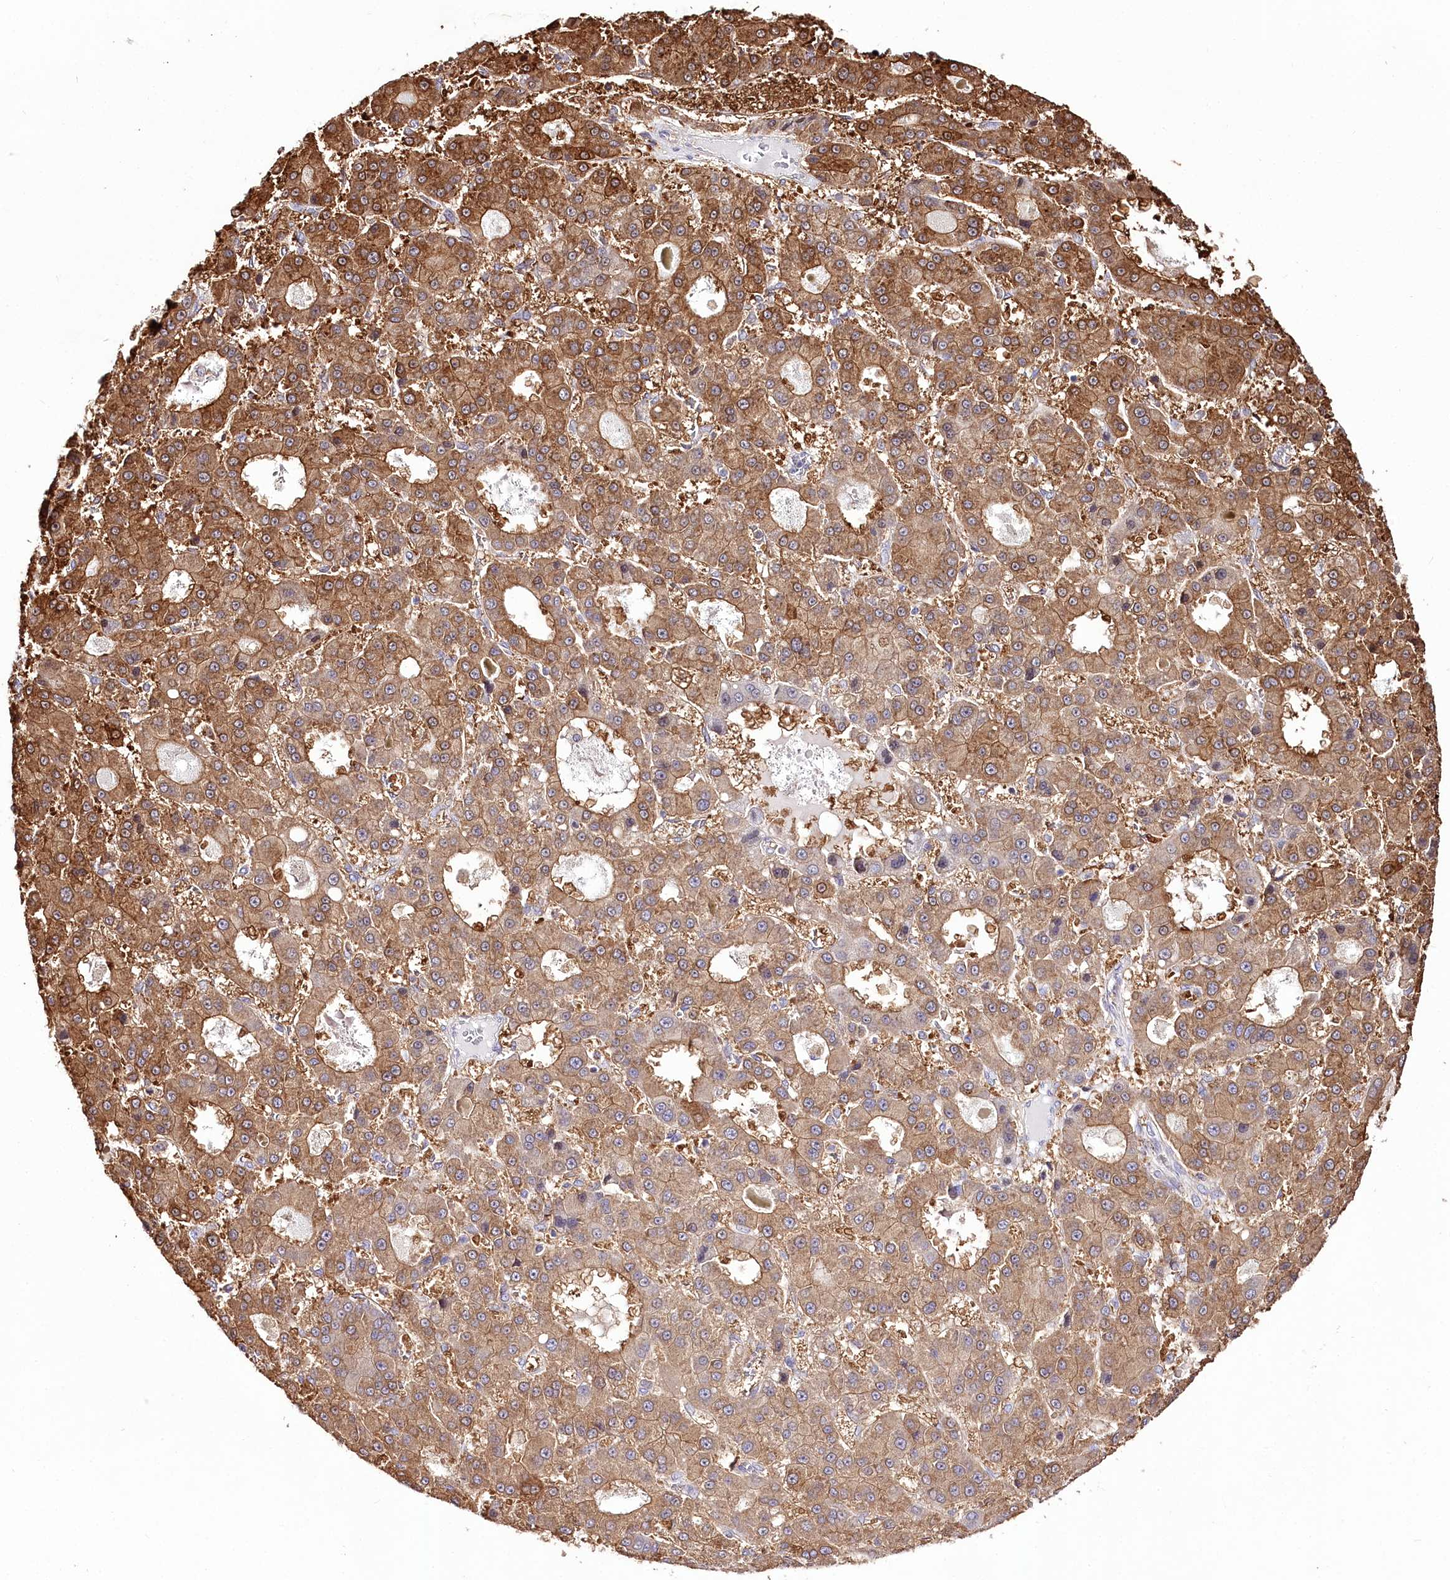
{"staining": {"intensity": "moderate", "quantity": ">75%", "location": "cytoplasmic/membranous"}, "tissue": "liver cancer", "cell_type": "Tumor cells", "image_type": "cancer", "snomed": [{"axis": "morphology", "description": "Carcinoma, Hepatocellular, NOS"}, {"axis": "topography", "description": "Liver"}], "caption": "A micrograph of hepatocellular carcinoma (liver) stained for a protein shows moderate cytoplasmic/membranous brown staining in tumor cells.", "gene": "UGP2", "patient": {"sex": "male", "age": 70}}